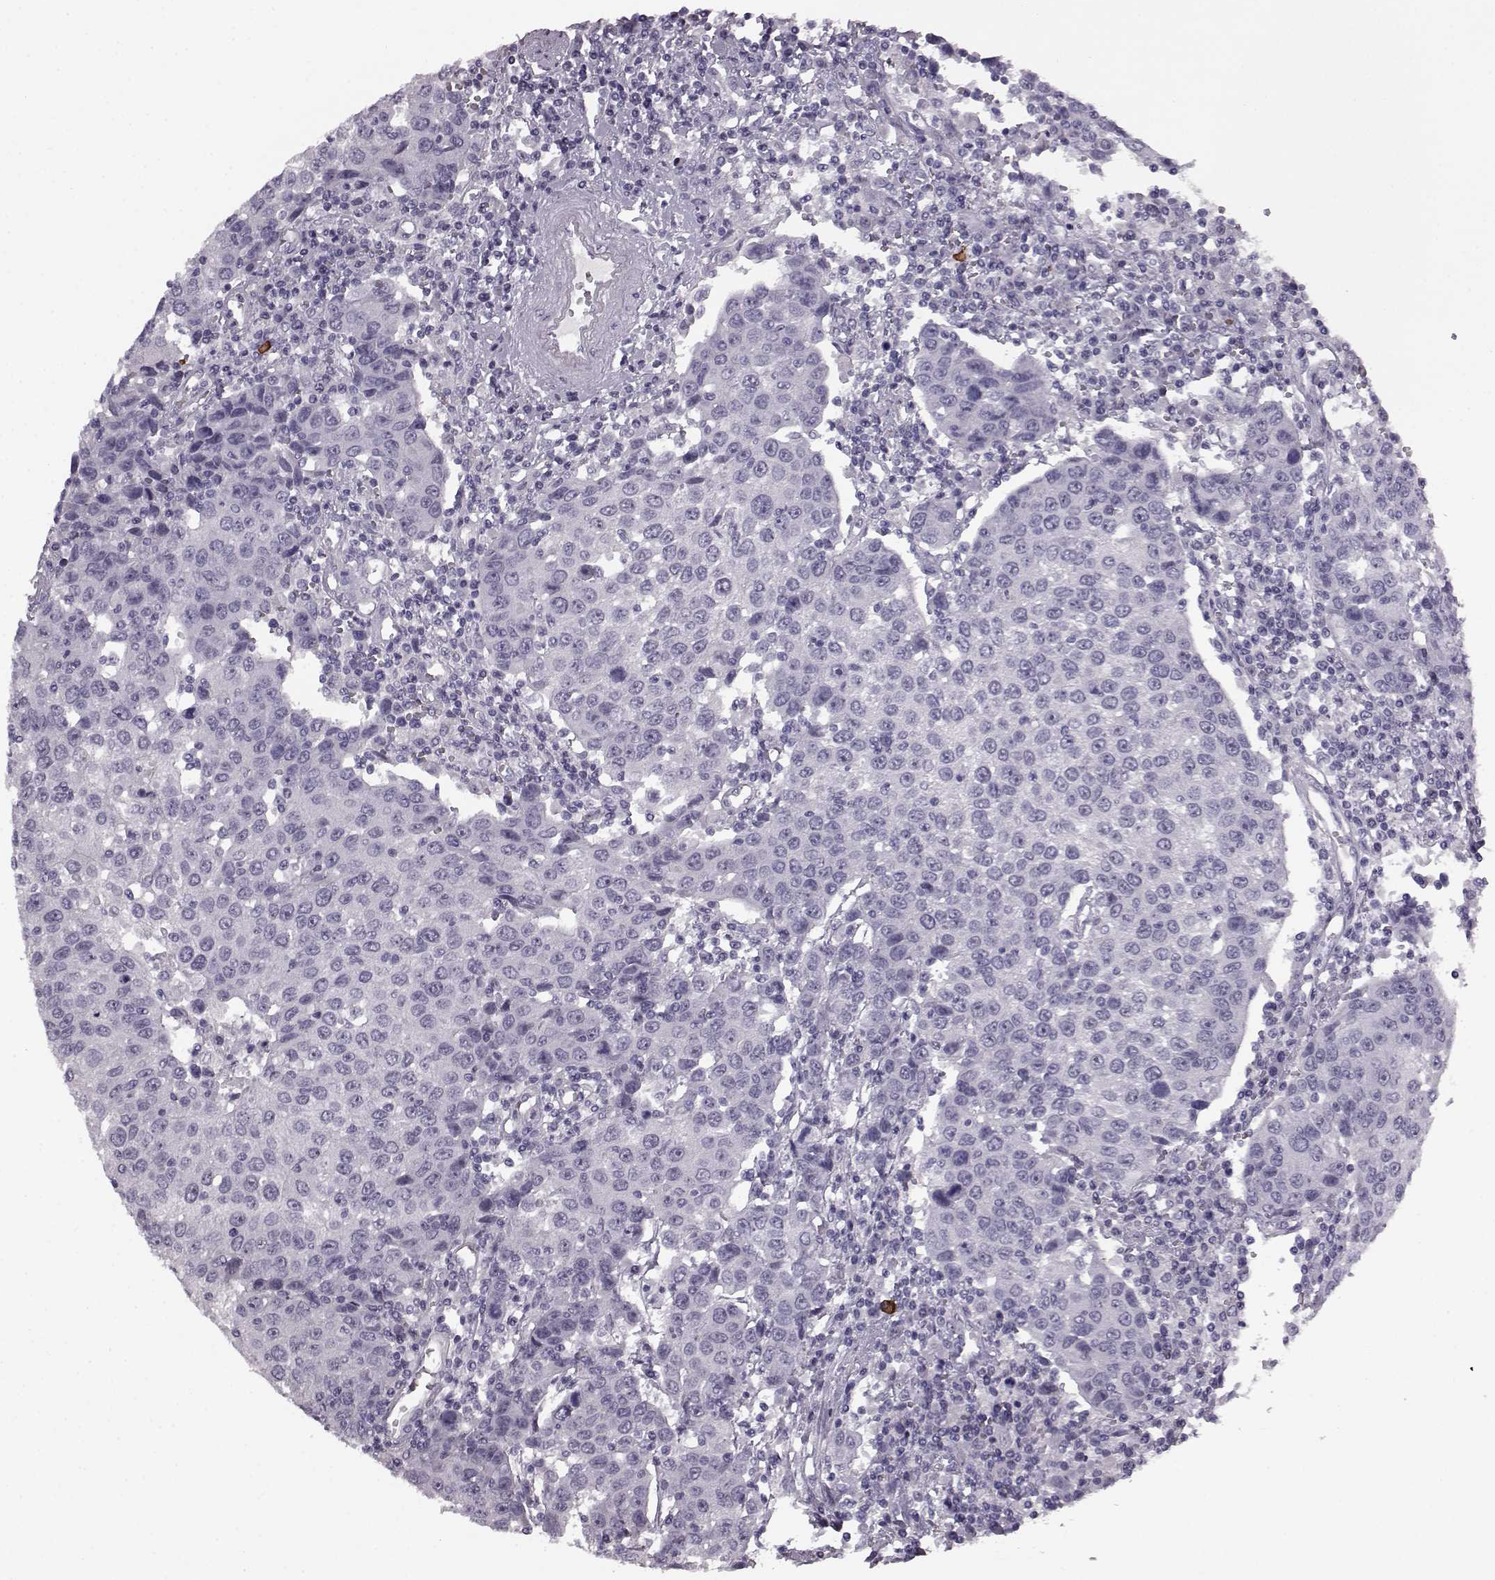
{"staining": {"intensity": "negative", "quantity": "none", "location": "none"}, "tissue": "urothelial cancer", "cell_type": "Tumor cells", "image_type": "cancer", "snomed": [{"axis": "morphology", "description": "Urothelial carcinoma, High grade"}, {"axis": "topography", "description": "Urinary bladder"}], "caption": "Immunohistochemistry micrograph of neoplastic tissue: human urothelial cancer stained with DAB (3,3'-diaminobenzidine) reveals no significant protein positivity in tumor cells.", "gene": "PRPH2", "patient": {"sex": "female", "age": 85}}